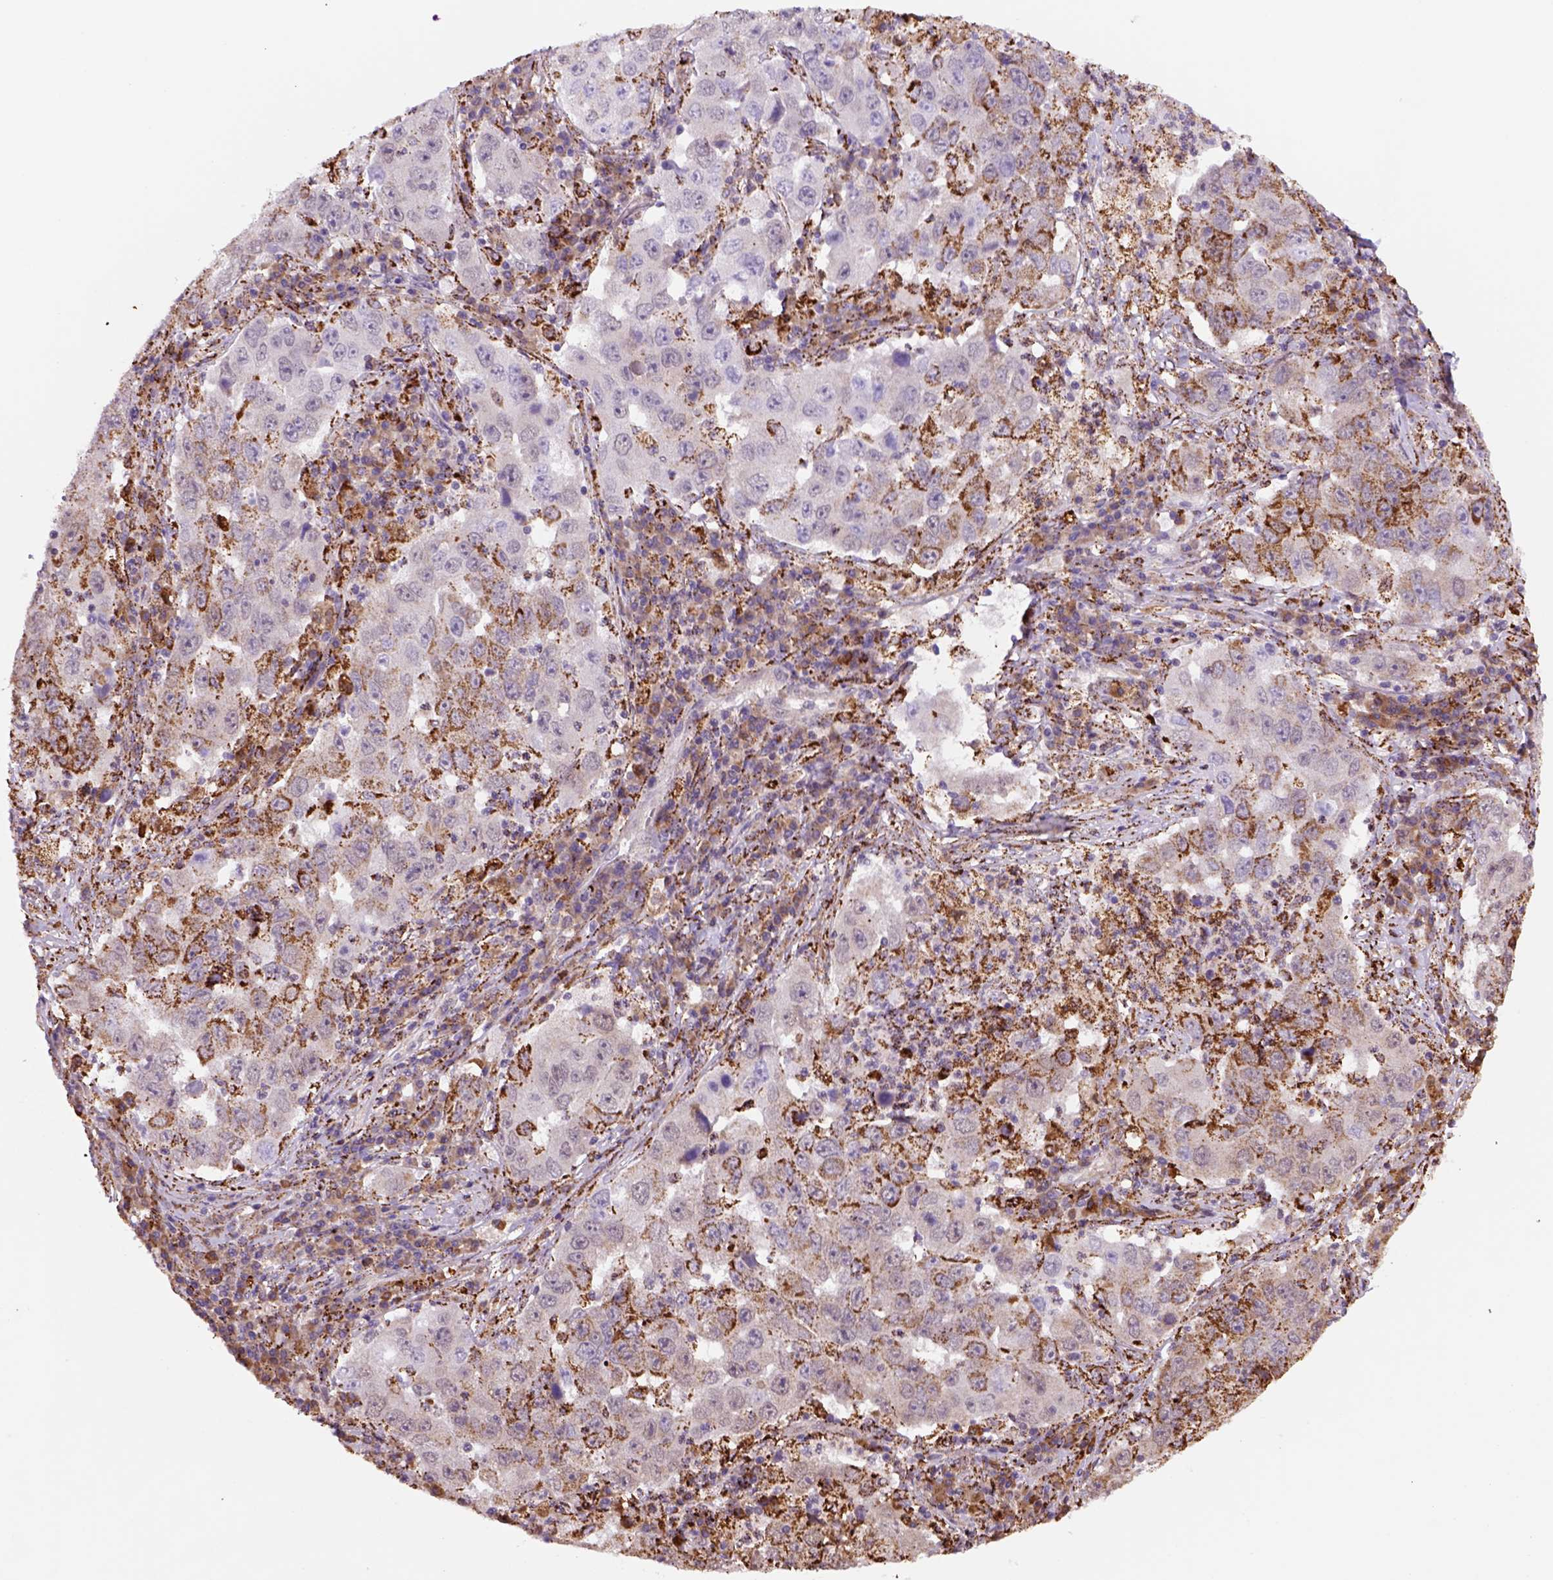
{"staining": {"intensity": "moderate", "quantity": "25%-75%", "location": "cytoplasmic/membranous"}, "tissue": "lung cancer", "cell_type": "Tumor cells", "image_type": "cancer", "snomed": [{"axis": "morphology", "description": "Adenocarcinoma, NOS"}, {"axis": "topography", "description": "Lung"}], "caption": "Immunohistochemical staining of lung adenocarcinoma reveals medium levels of moderate cytoplasmic/membranous positivity in approximately 25%-75% of tumor cells.", "gene": "FZD7", "patient": {"sex": "male", "age": 73}}